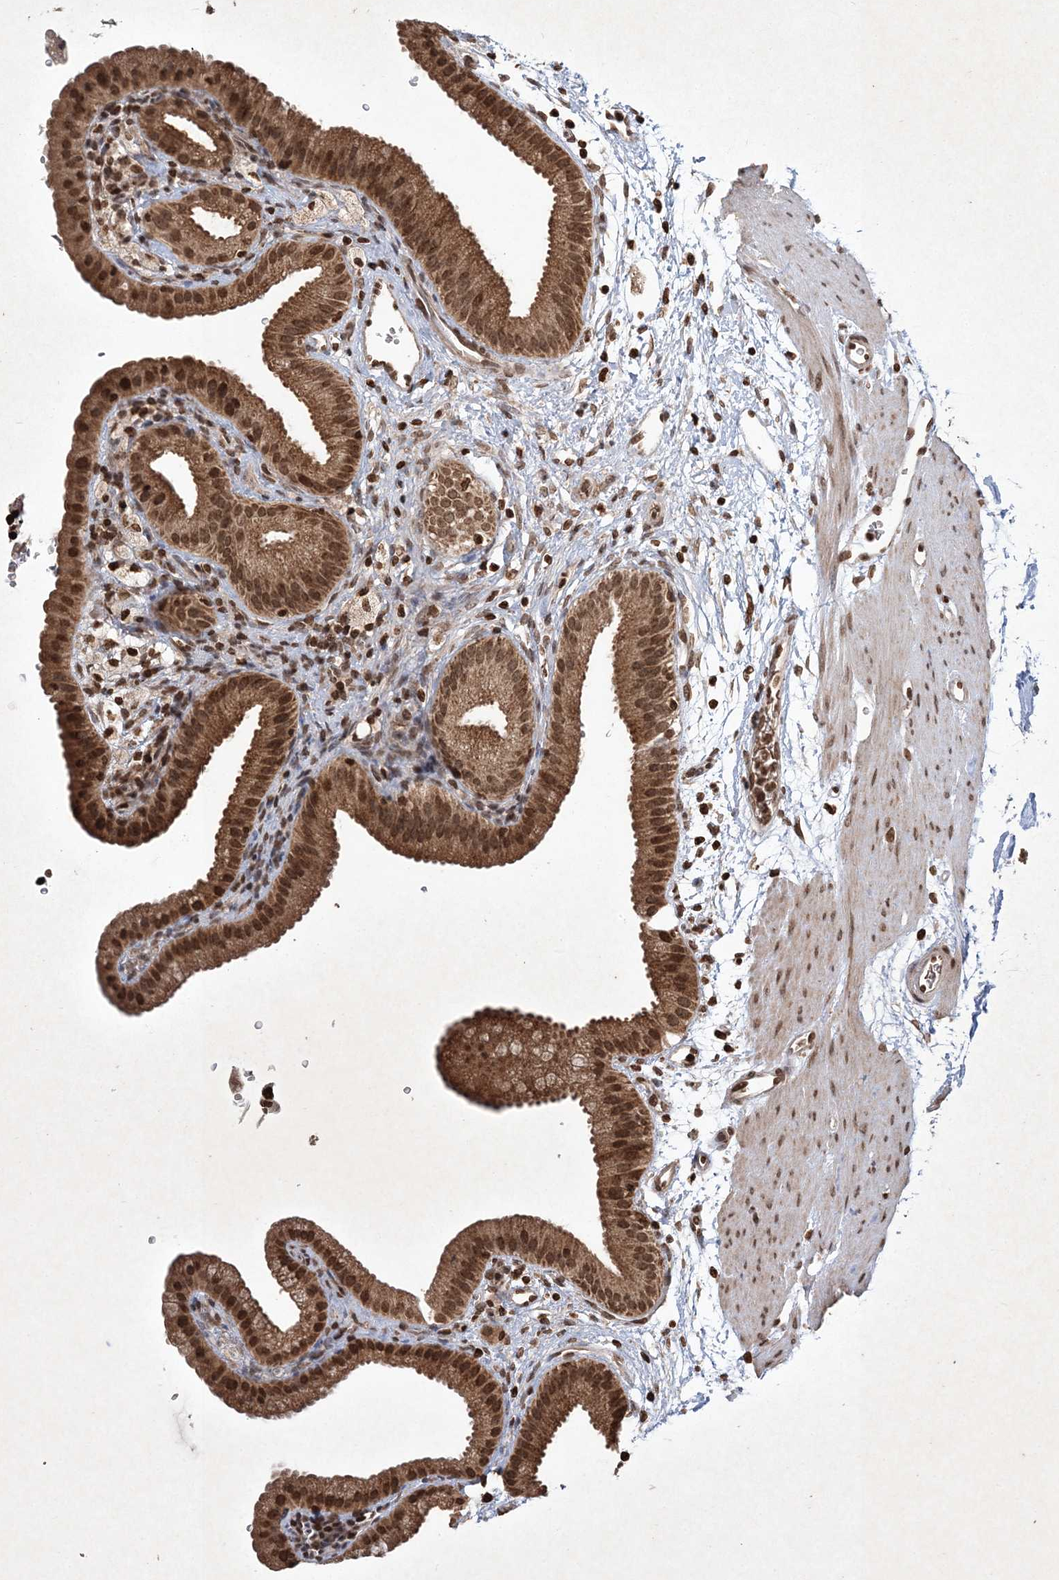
{"staining": {"intensity": "strong", "quantity": ">75%", "location": "cytoplasmic/membranous,nuclear"}, "tissue": "gallbladder", "cell_type": "Glandular cells", "image_type": "normal", "snomed": [{"axis": "morphology", "description": "Normal tissue, NOS"}, {"axis": "topography", "description": "Gallbladder"}], "caption": "Glandular cells display high levels of strong cytoplasmic/membranous,nuclear positivity in approximately >75% of cells in benign gallbladder. The staining was performed using DAB (3,3'-diaminobenzidine) to visualize the protein expression in brown, while the nuclei were stained in blue with hematoxylin (Magnification: 20x).", "gene": "NEDD9", "patient": {"sex": "female", "age": 64}}